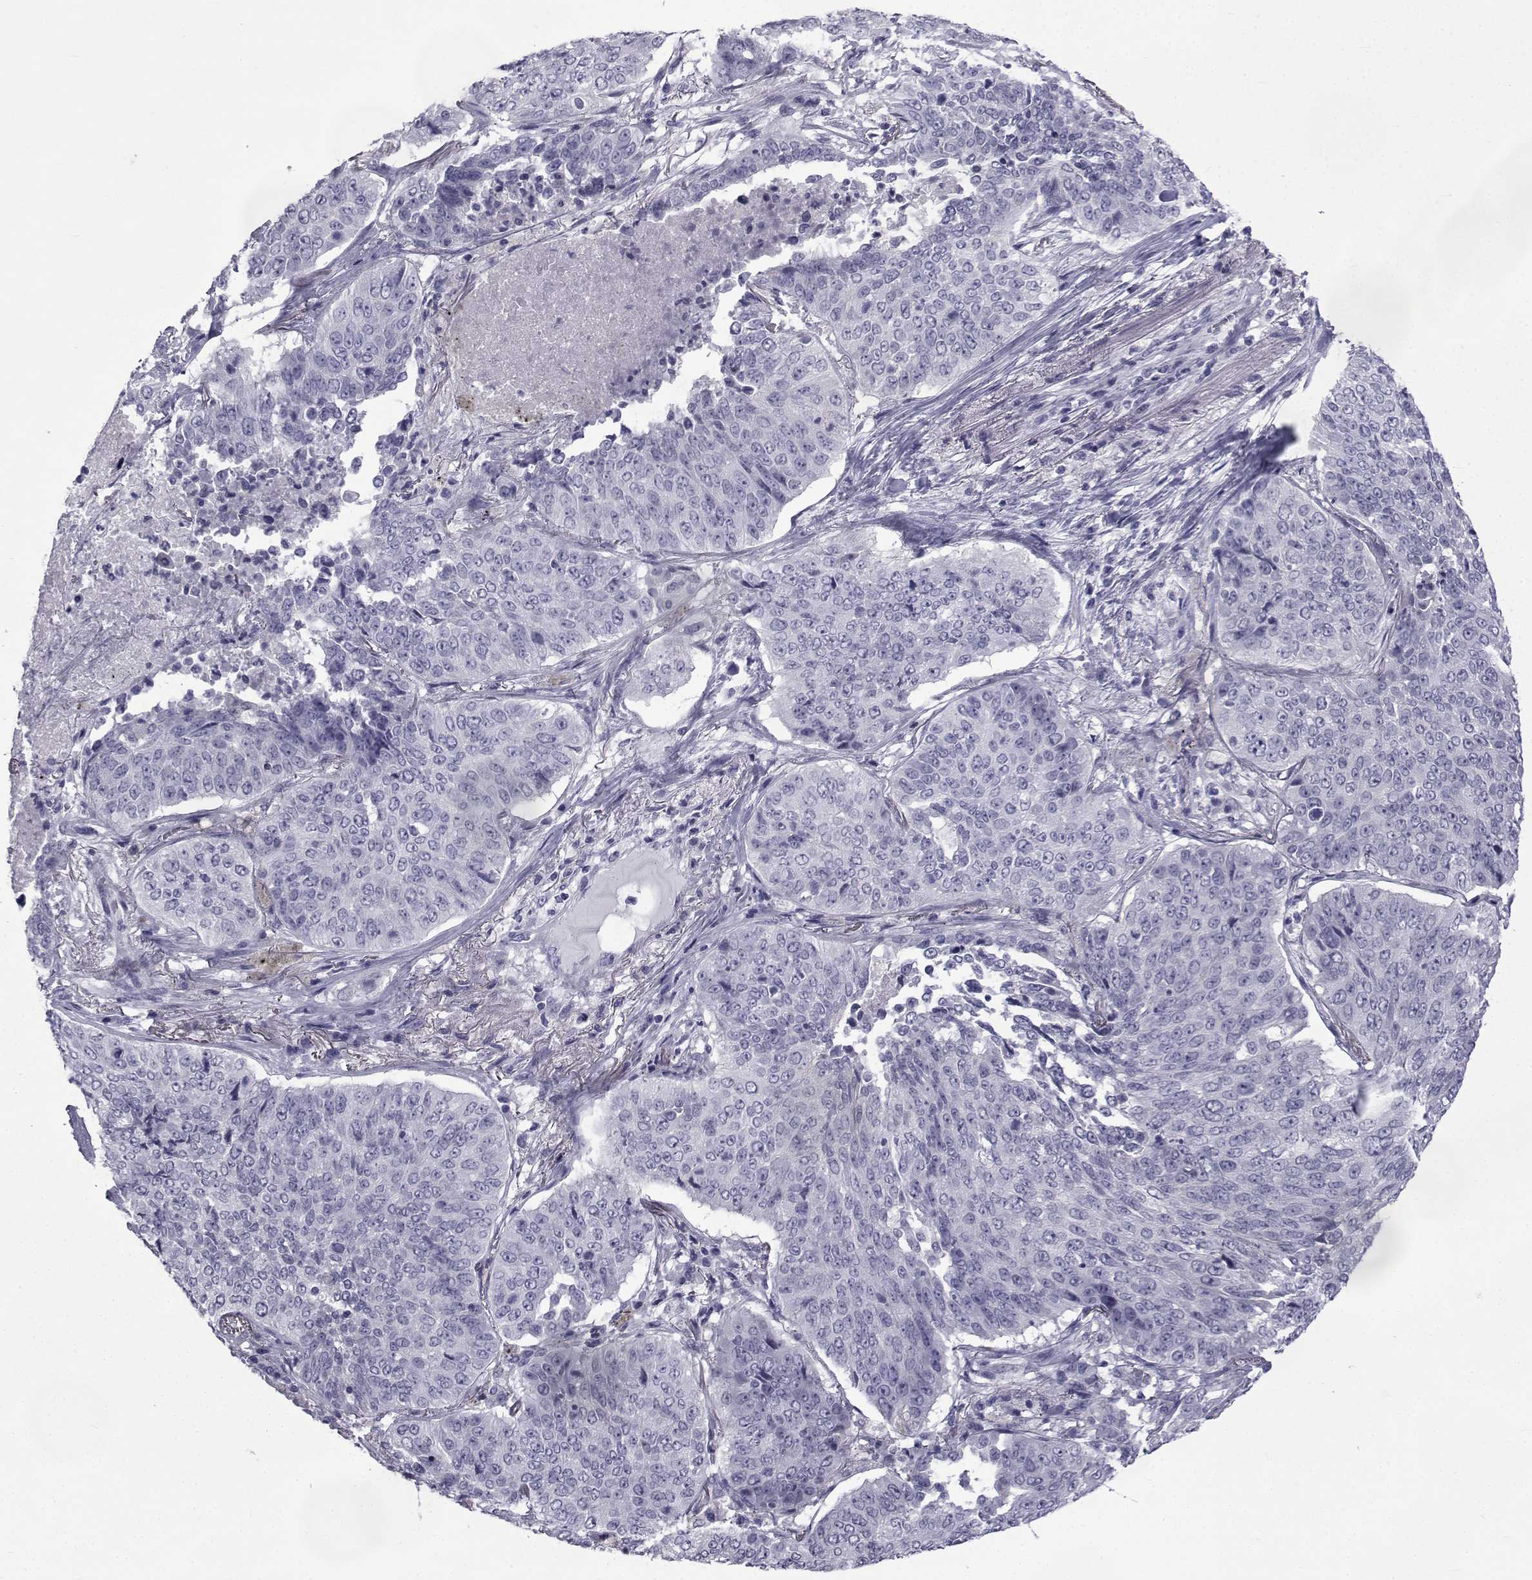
{"staining": {"intensity": "negative", "quantity": "none", "location": "none"}, "tissue": "lung cancer", "cell_type": "Tumor cells", "image_type": "cancer", "snomed": [{"axis": "morphology", "description": "Normal tissue, NOS"}, {"axis": "morphology", "description": "Squamous cell carcinoma, NOS"}, {"axis": "topography", "description": "Bronchus"}, {"axis": "topography", "description": "Lung"}], "caption": "The IHC micrograph has no significant expression in tumor cells of squamous cell carcinoma (lung) tissue. (DAB immunohistochemistry (IHC) with hematoxylin counter stain).", "gene": "PDE6H", "patient": {"sex": "male", "age": 64}}